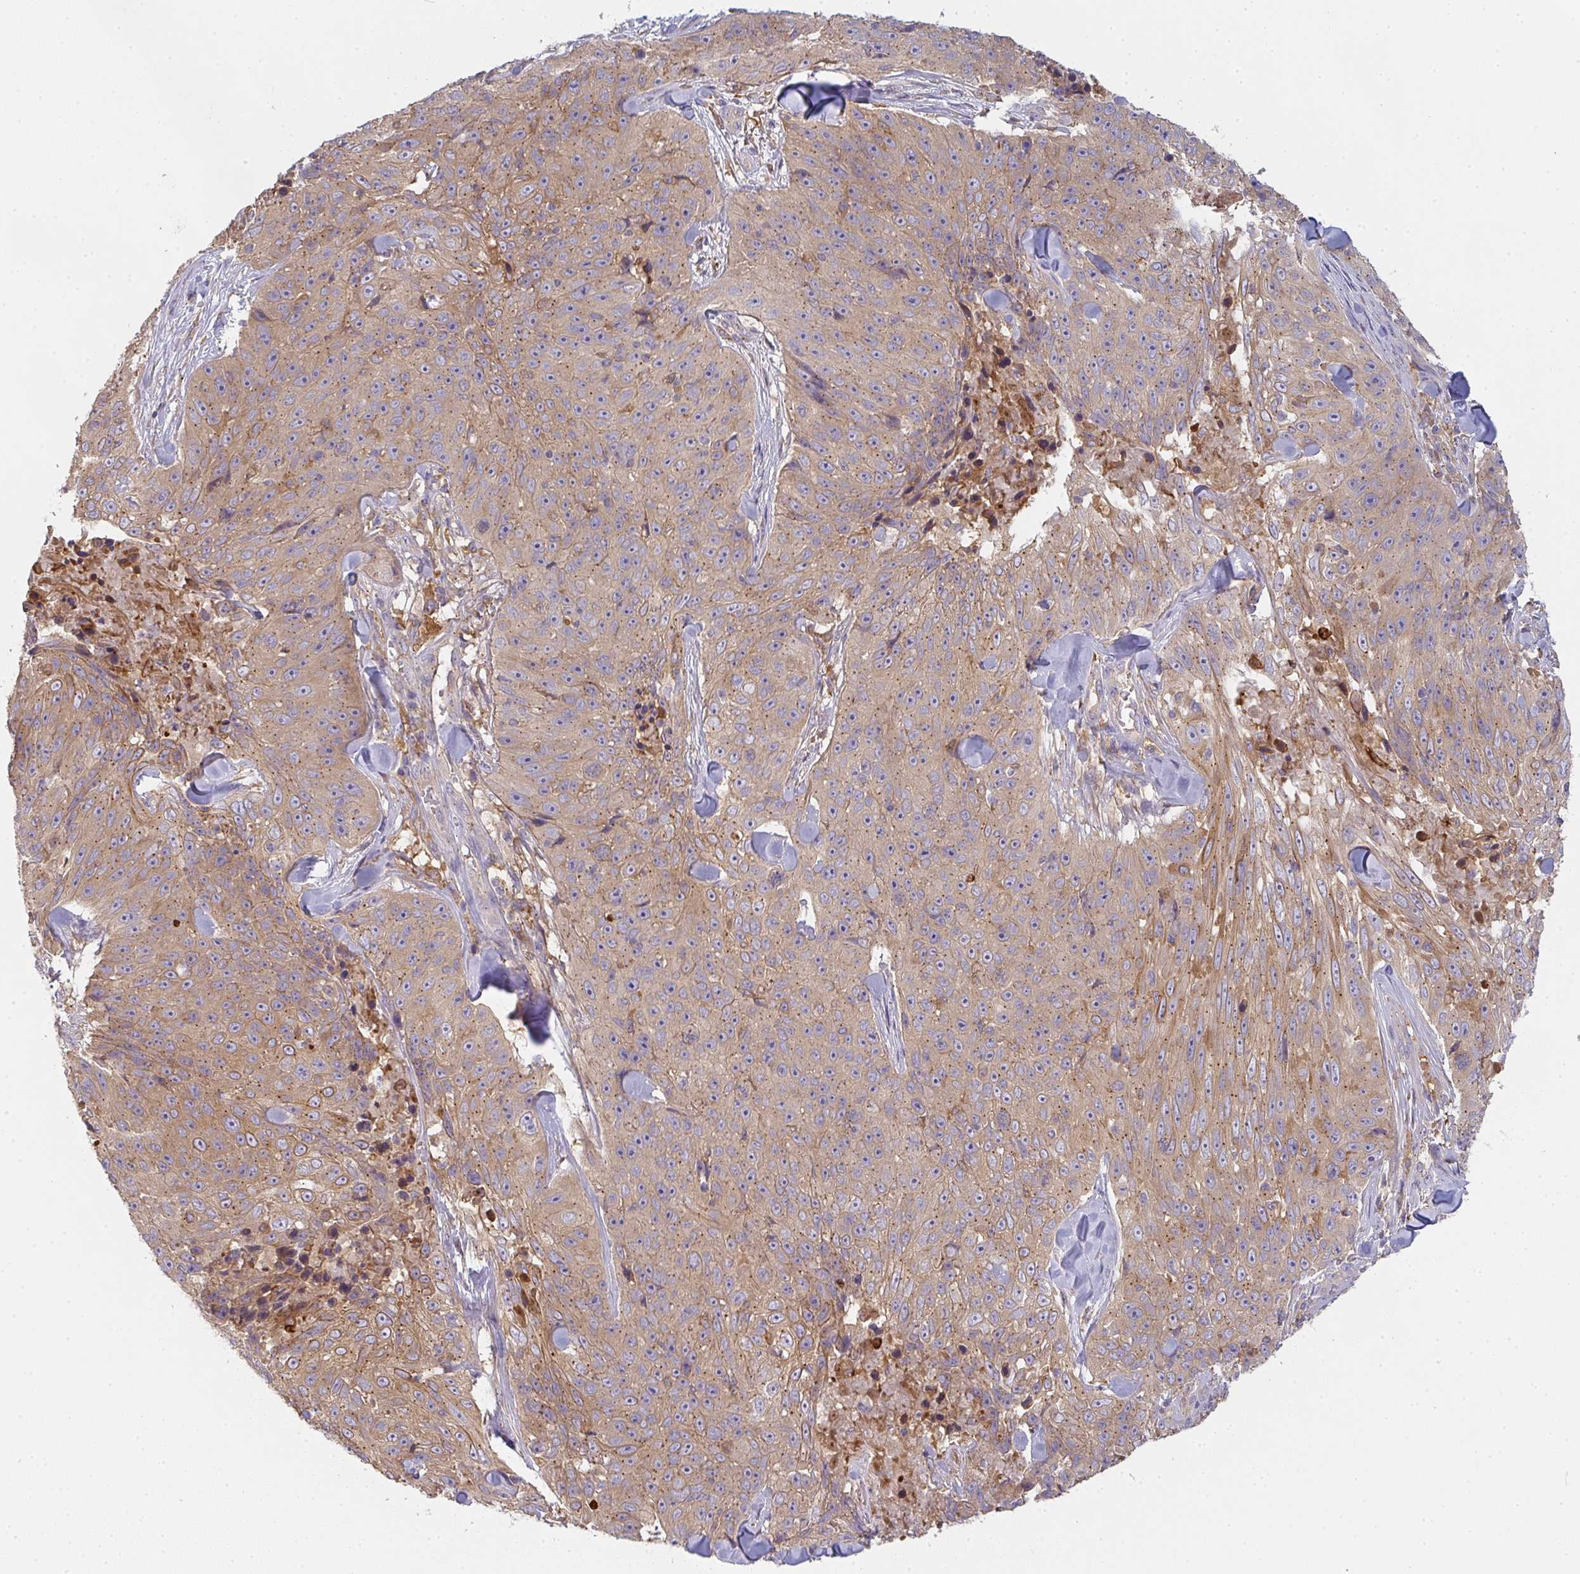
{"staining": {"intensity": "weak", "quantity": ">75%", "location": "cytoplasmic/membranous"}, "tissue": "skin cancer", "cell_type": "Tumor cells", "image_type": "cancer", "snomed": [{"axis": "morphology", "description": "Squamous cell carcinoma, NOS"}, {"axis": "topography", "description": "Skin"}], "caption": "Immunohistochemical staining of human skin cancer shows low levels of weak cytoplasmic/membranous expression in approximately >75% of tumor cells. (brown staining indicates protein expression, while blue staining denotes nuclei).", "gene": "SNX5", "patient": {"sex": "female", "age": 87}}